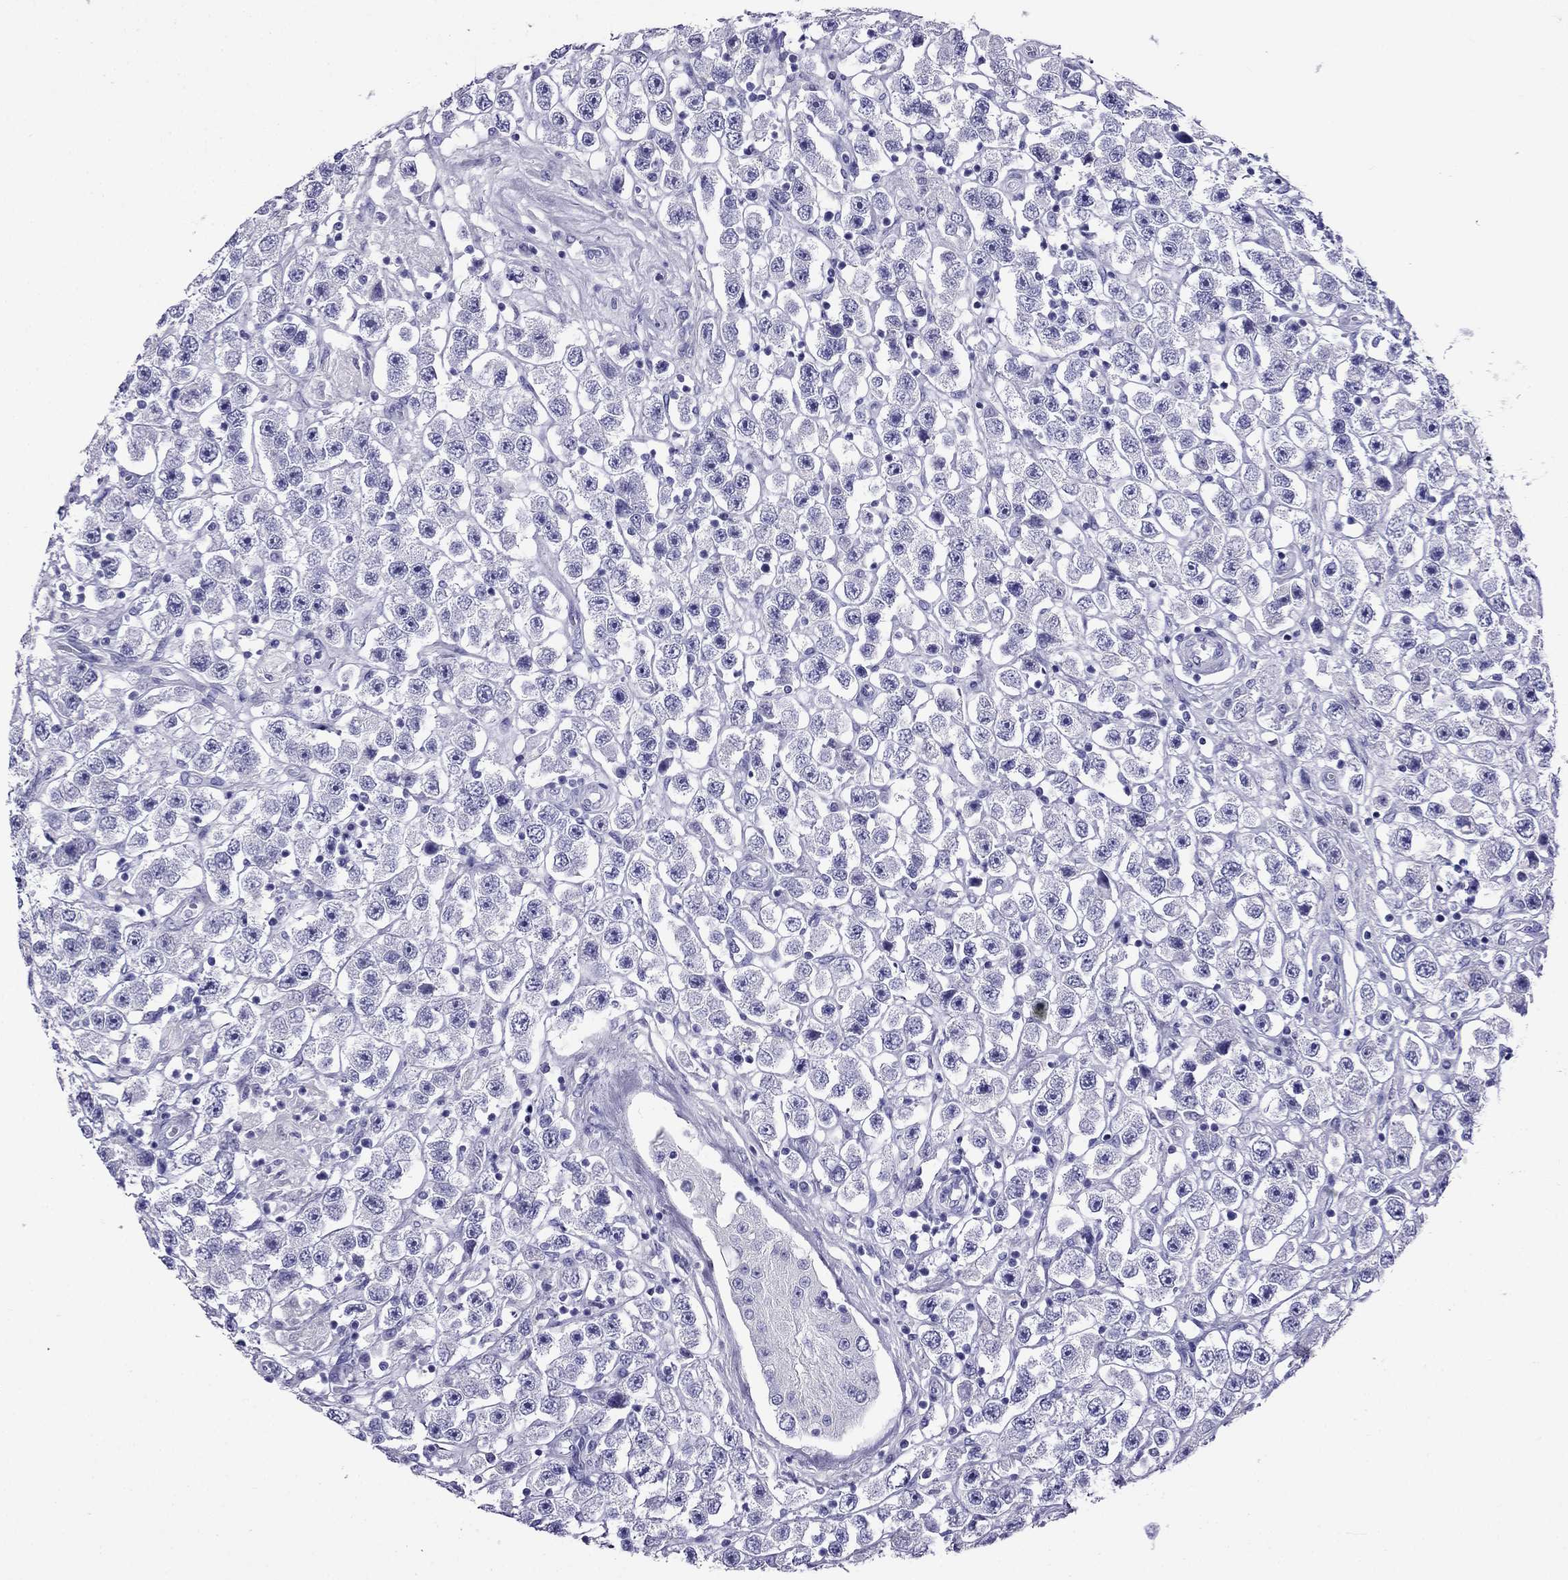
{"staining": {"intensity": "negative", "quantity": "none", "location": "none"}, "tissue": "testis cancer", "cell_type": "Tumor cells", "image_type": "cancer", "snomed": [{"axis": "morphology", "description": "Seminoma, NOS"}, {"axis": "topography", "description": "Testis"}], "caption": "This photomicrograph is of testis seminoma stained with immunohistochemistry to label a protein in brown with the nuclei are counter-stained blue. There is no staining in tumor cells.", "gene": "ARR3", "patient": {"sex": "male", "age": 45}}